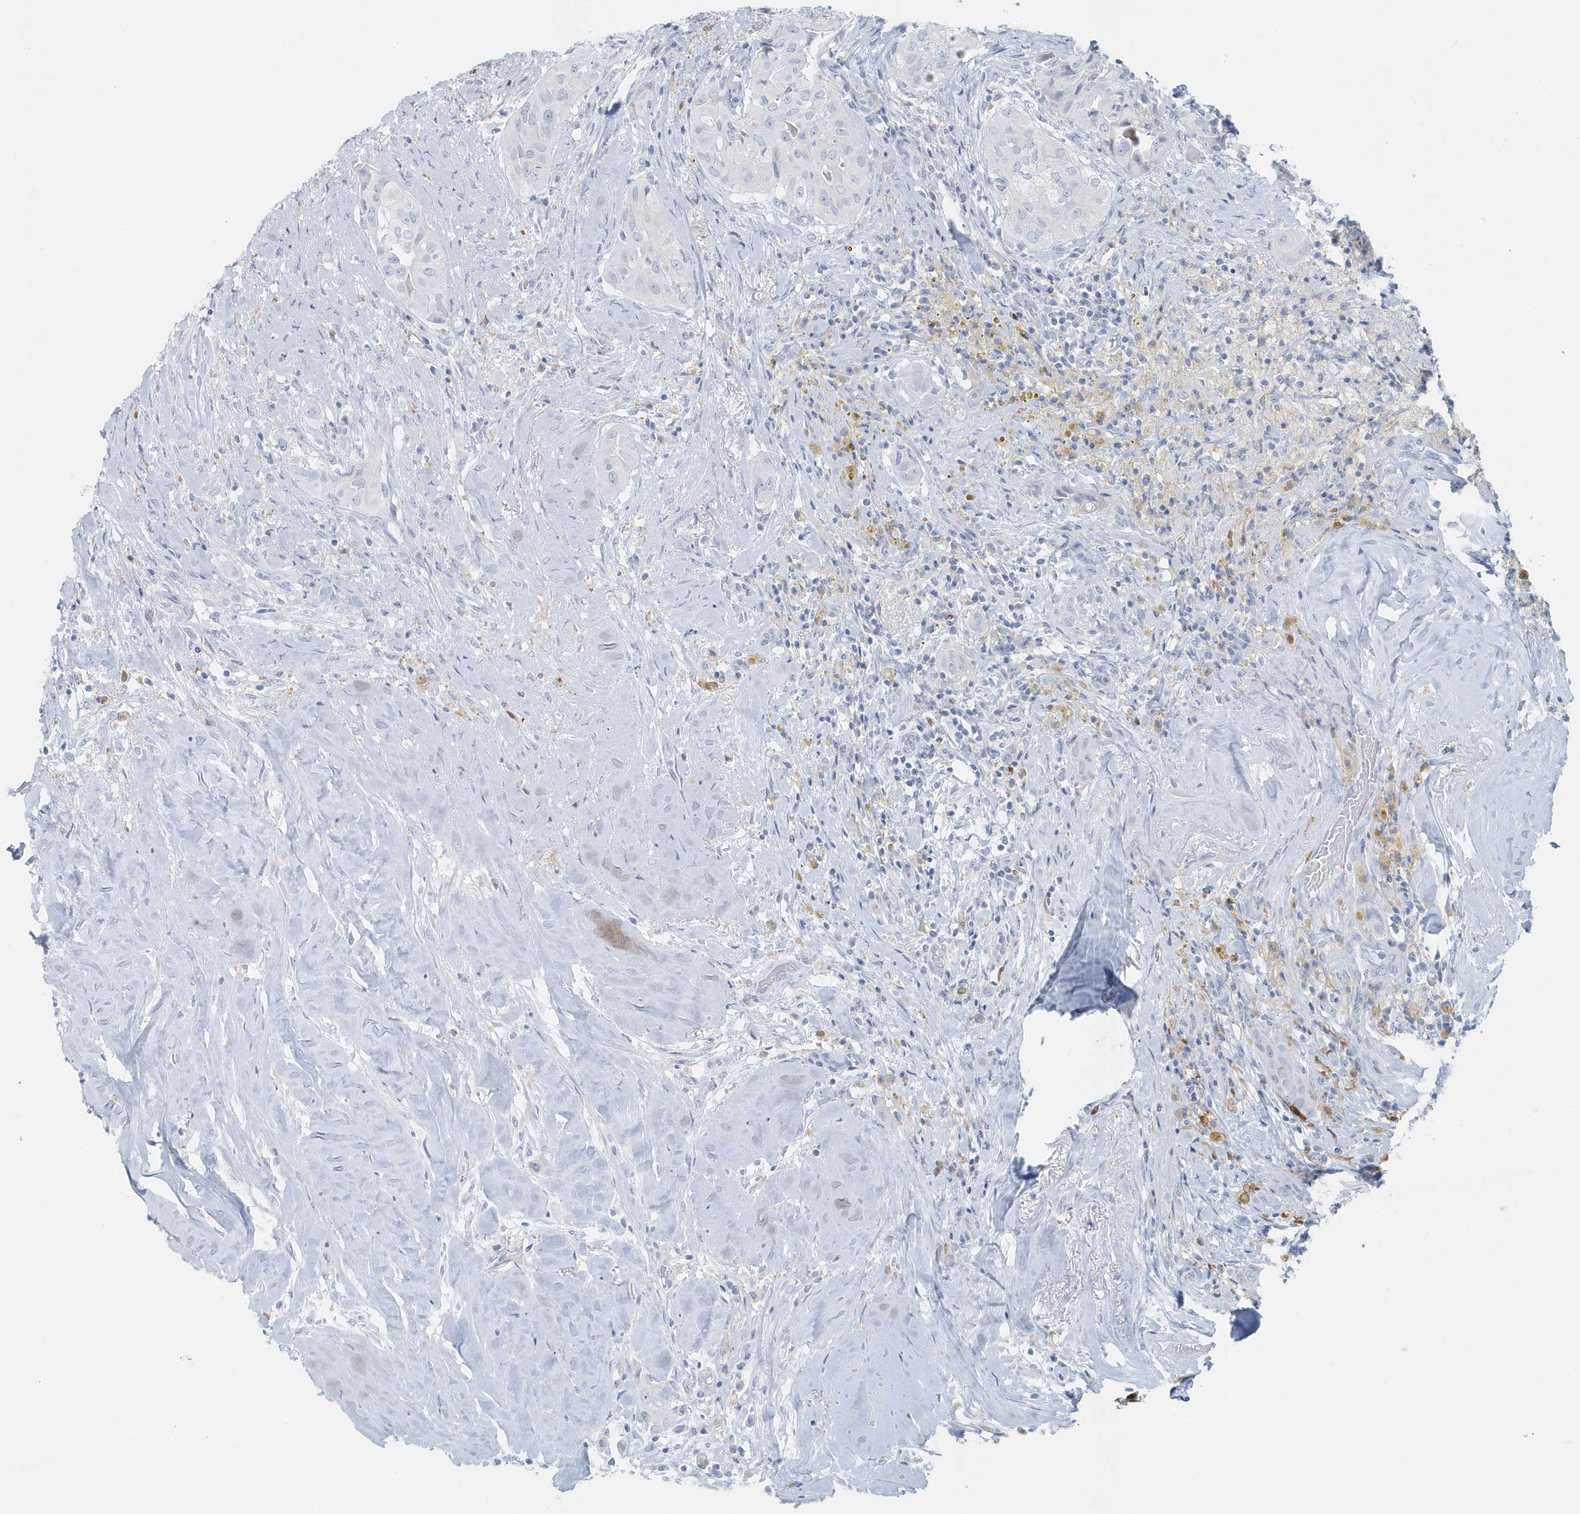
{"staining": {"intensity": "negative", "quantity": "none", "location": "none"}, "tissue": "thyroid cancer", "cell_type": "Tumor cells", "image_type": "cancer", "snomed": [{"axis": "morphology", "description": "Papillary adenocarcinoma, NOS"}, {"axis": "topography", "description": "Thyroid gland"}], "caption": "High magnification brightfield microscopy of thyroid cancer (papillary adenocarcinoma) stained with DAB (brown) and counterstained with hematoxylin (blue): tumor cells show no significant expression.", "gene": "FAM98A", "patient": {"sex": "female", "age": 59}}